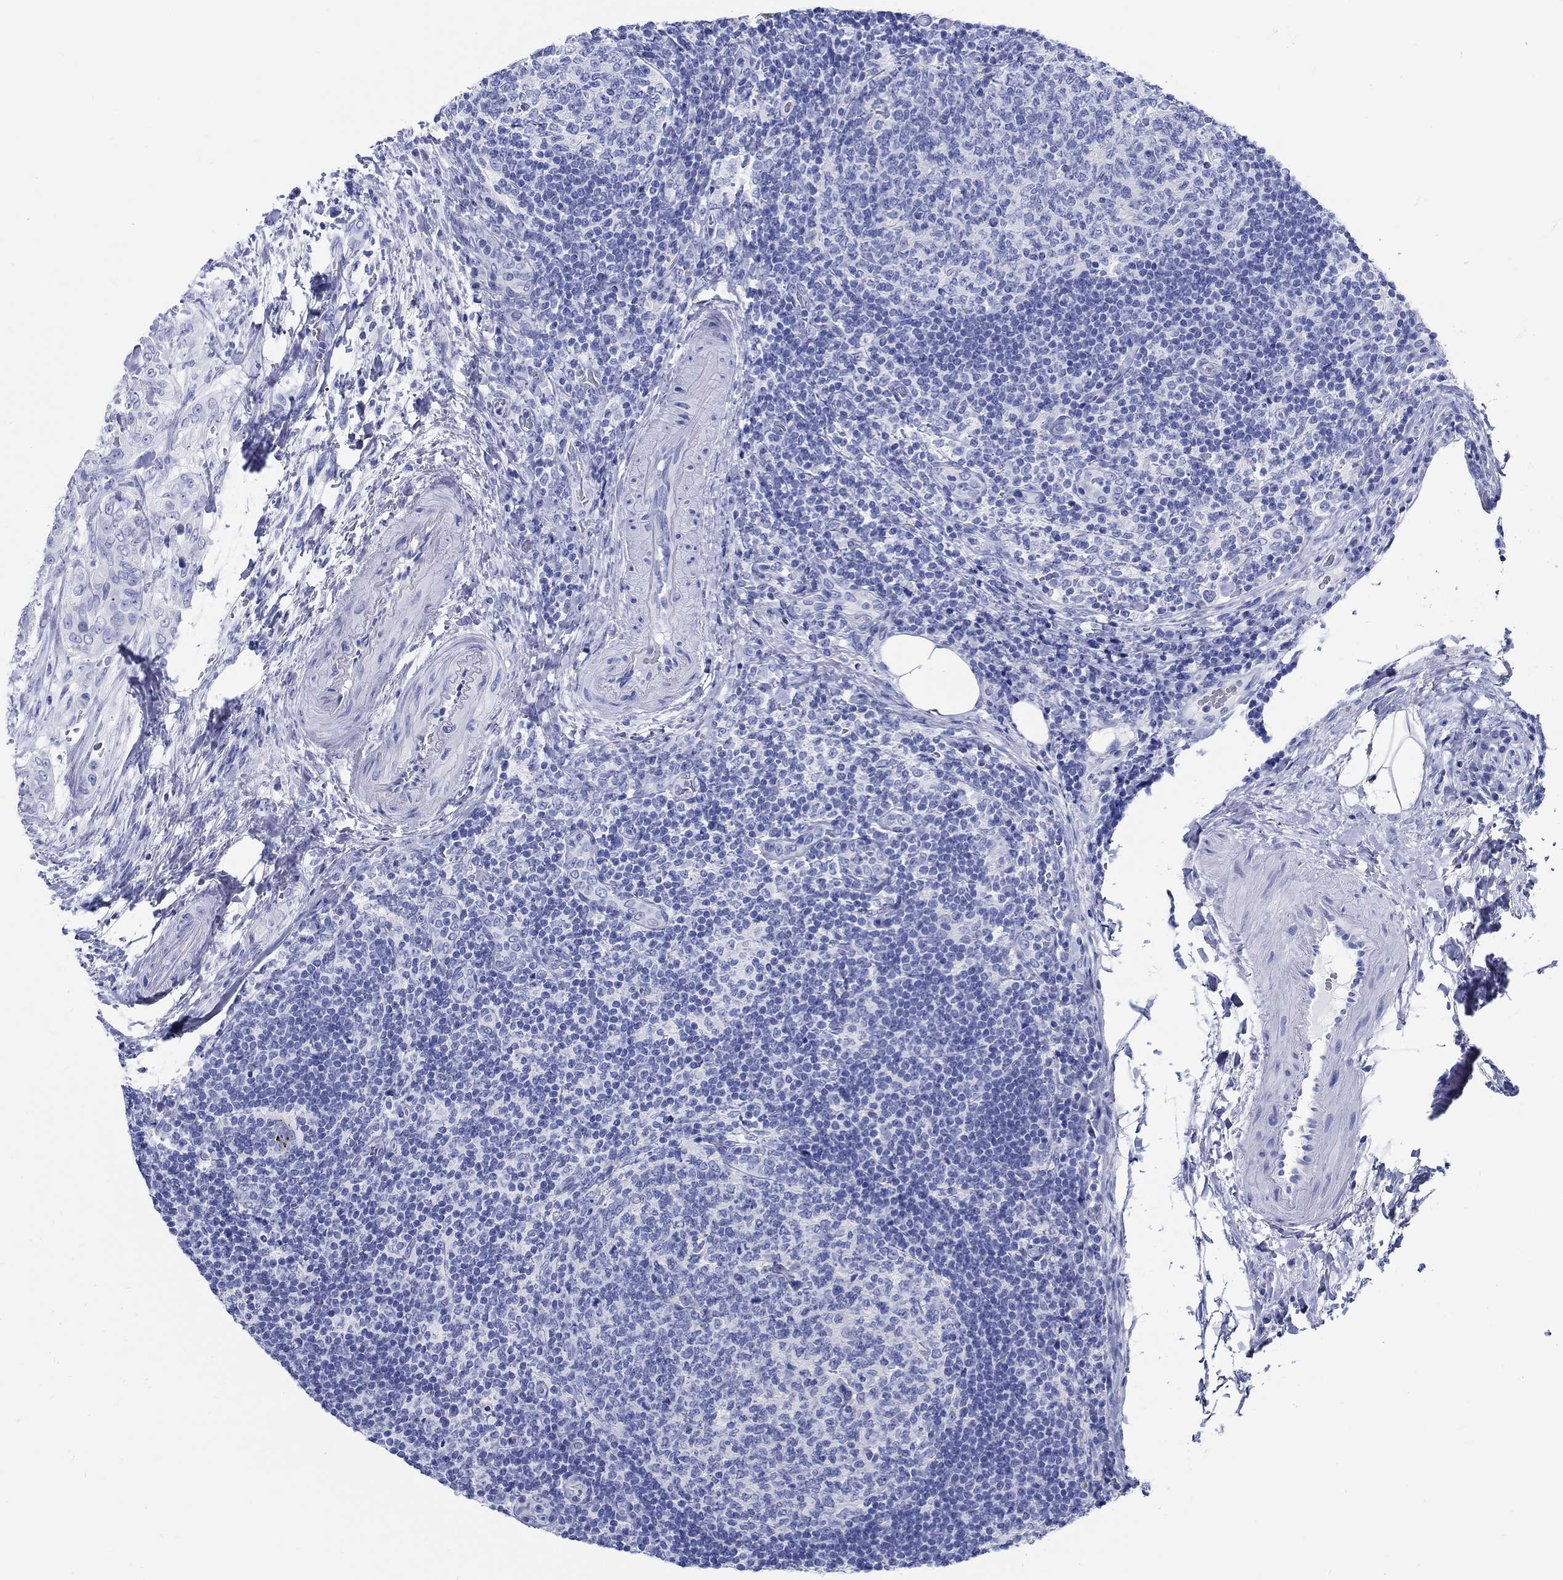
{"staining": {"intensity": "negative", "quantity": "none", "location": "none"}, "tissue": "thyroid cancer", "cell_type": "Tumor cells", "image_type": "cancer", "snomed": [{"axis": "morphology", "description": "Papillary adenocarcinoma, NOS"}, {"axis": "topography", "description": "Thyroid gland"}], "caption": "There is no significant staining in tumor cells of thyroid cancer (papillary adenocarcinoma).", "gene": "RD3L", "patient": {"sex": "male", "age": 61}}